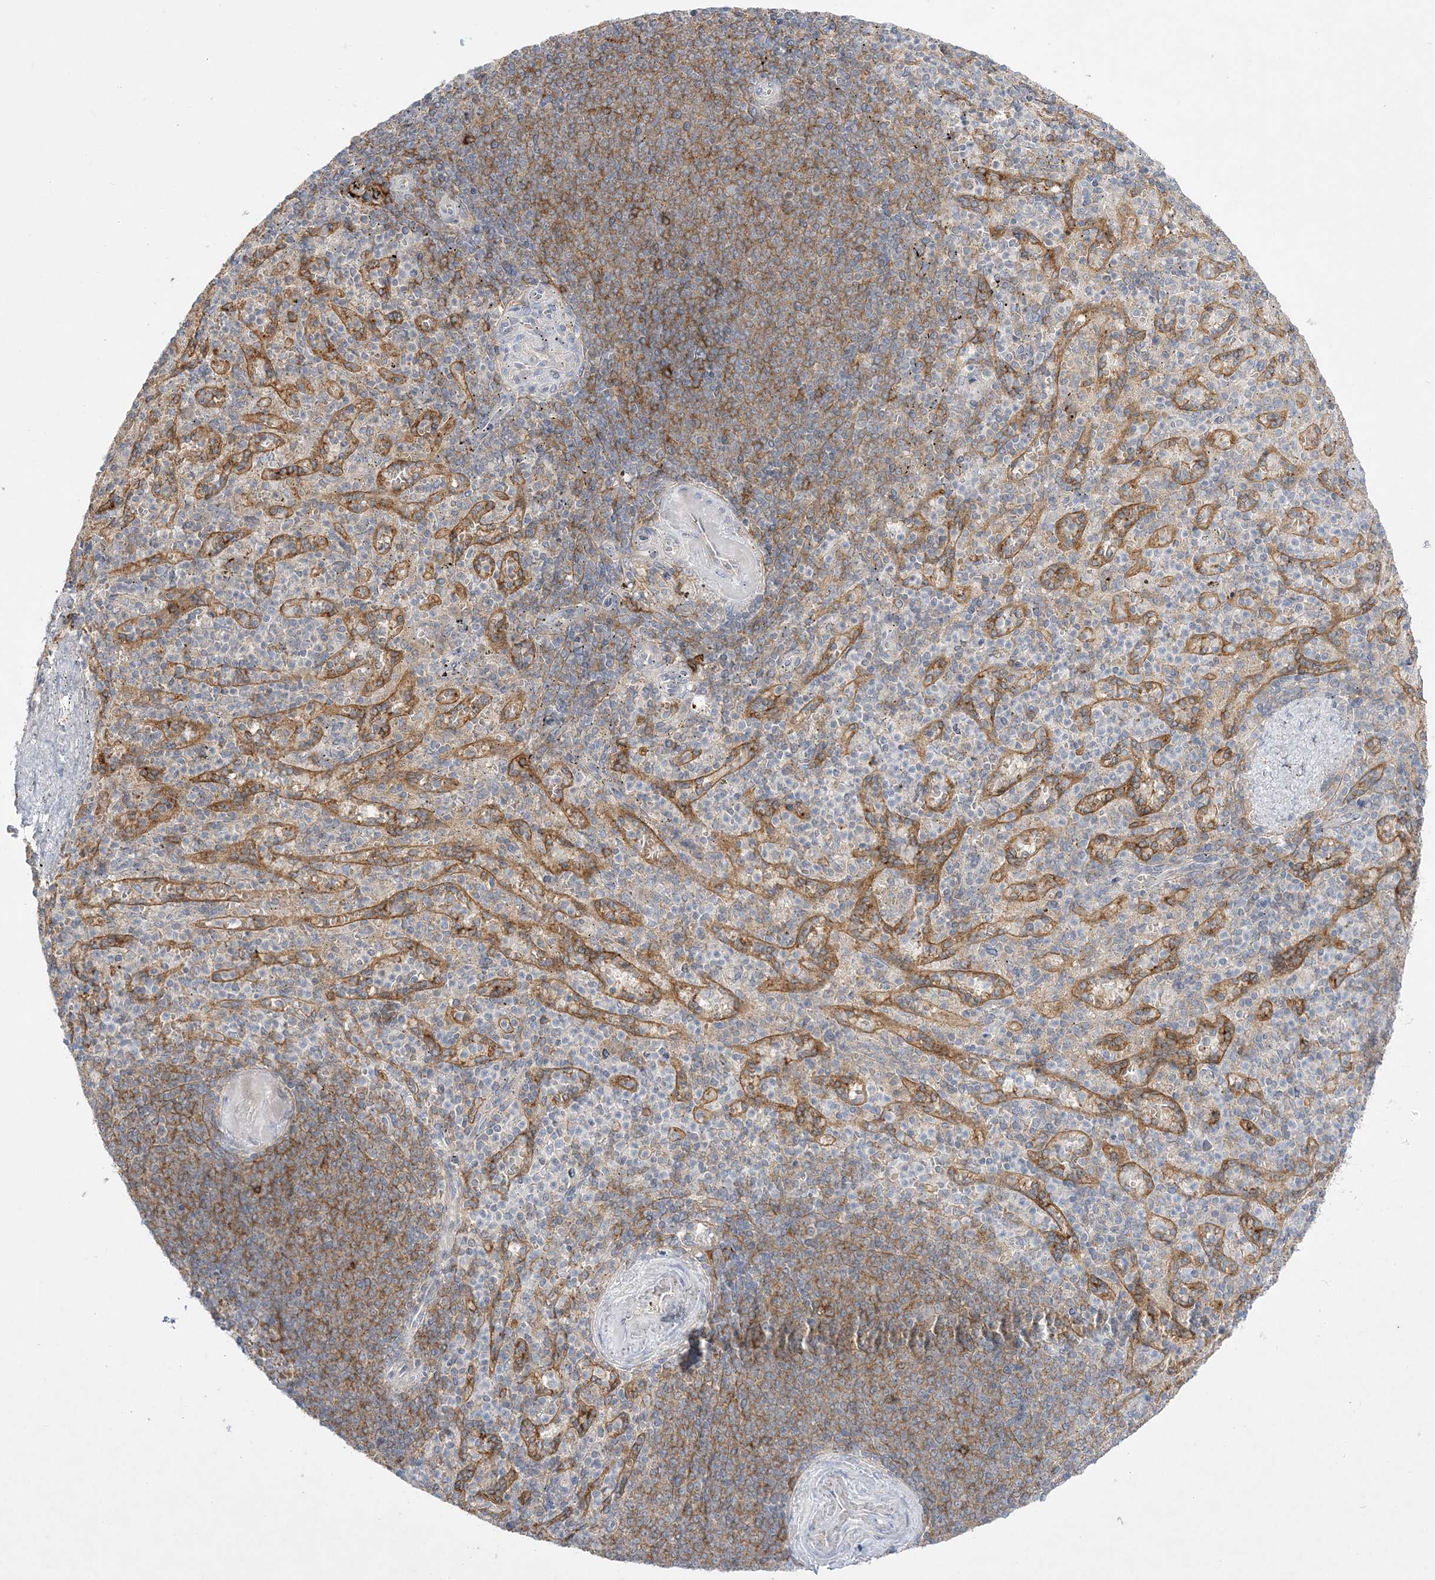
{"staining": {"intensity": "negative", "quantity": "none", "location": "none"}, "tissue": "spleen", "cell_type": "Cells in red pulp", "image_type": "normal", "snomed": [{"axis": "morphology", "description": "Normal tissue, NOS"}, {"axis": "topography", "description": "Spleen"}], "caption": "Human spleen stained for a protein using immunohistochemistry reveals no staining in cells in red pulp.", "gene": "ADAMTS12", "patient": {"sex": "female", "age": 74}}